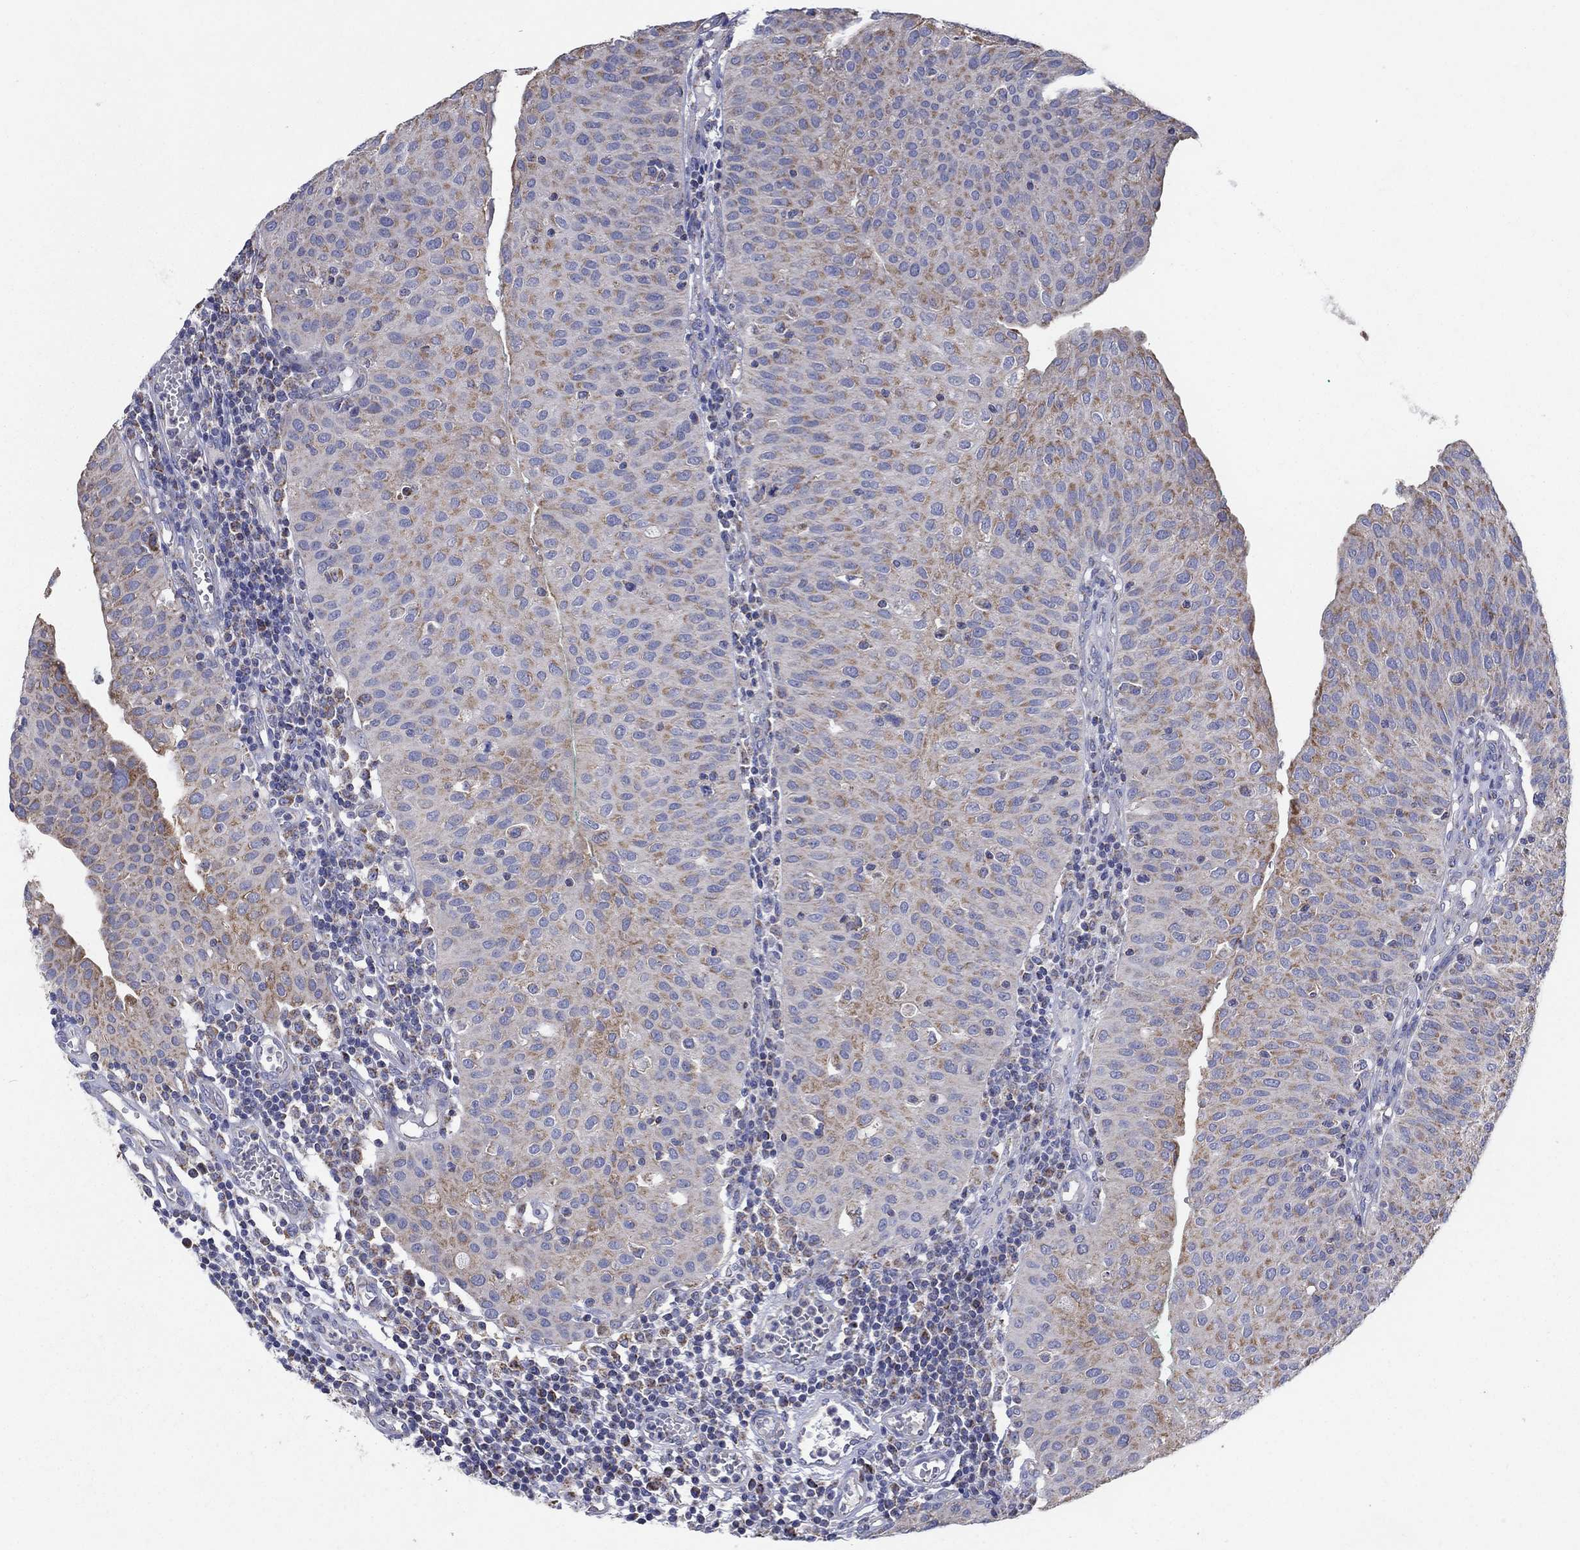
{"staining": {"intensity": "moderate", "quantity": "25%-75%", "location": "cytoplasmic/membranous"}, "tissue": "urothelial cancer", "cell_type": "Tumor cells", "image_type": "cancer", "snomed": [{"axis": "morphology", "description": "Urothelial carcinoma, Low grade"}, {"axis": "topography", "description": "Urinary bladder"}], "caption": "Urothelial carcinoma (low-grade) was stained to show a protein in brown. There is medium levels of moderate cytoplasmic/membranous staining in approximately 25%-75% of tumor cells.", "gene": "C9orf85", "patient": {"sex": "male", "age": 54}}